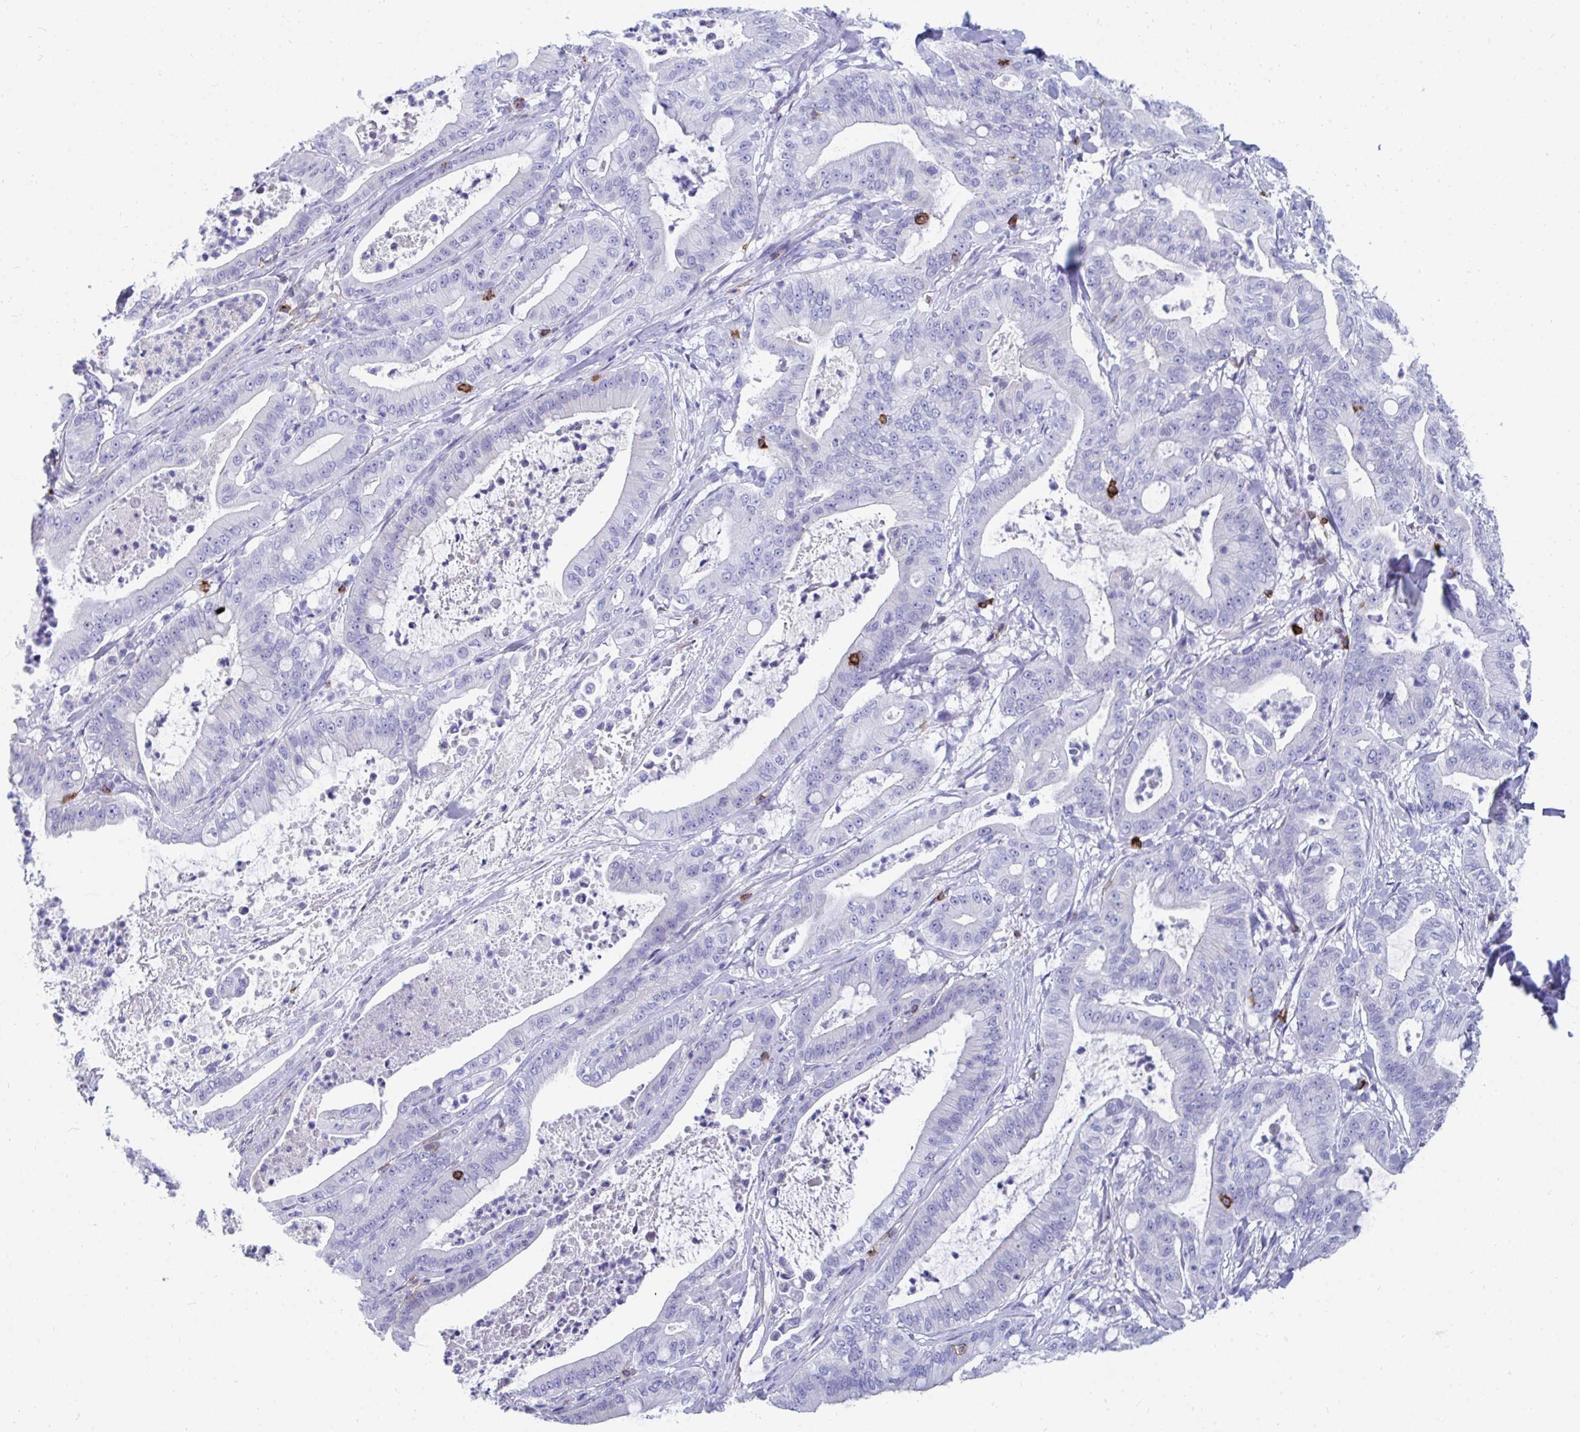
{"staining": {"intensity": "negative", "quantity": "none", "location": "none"}, "tissue": "pancreatic cancer", "cell_type": "Tumor cells", "image_type": "cancer", "snomed": [{"axis": "morphology", "description": "Adenocarcinoma, NOS"}, {"axis": "topography", "description": "Pancreas"}], "caption": "DAB immunohistochemical staining of human pancreatic cancer (adenocarcinoma) exhibits no significant staining in tumor cells.", "gene": "CD7", "patient": {"sex": "male", "age": 71}}